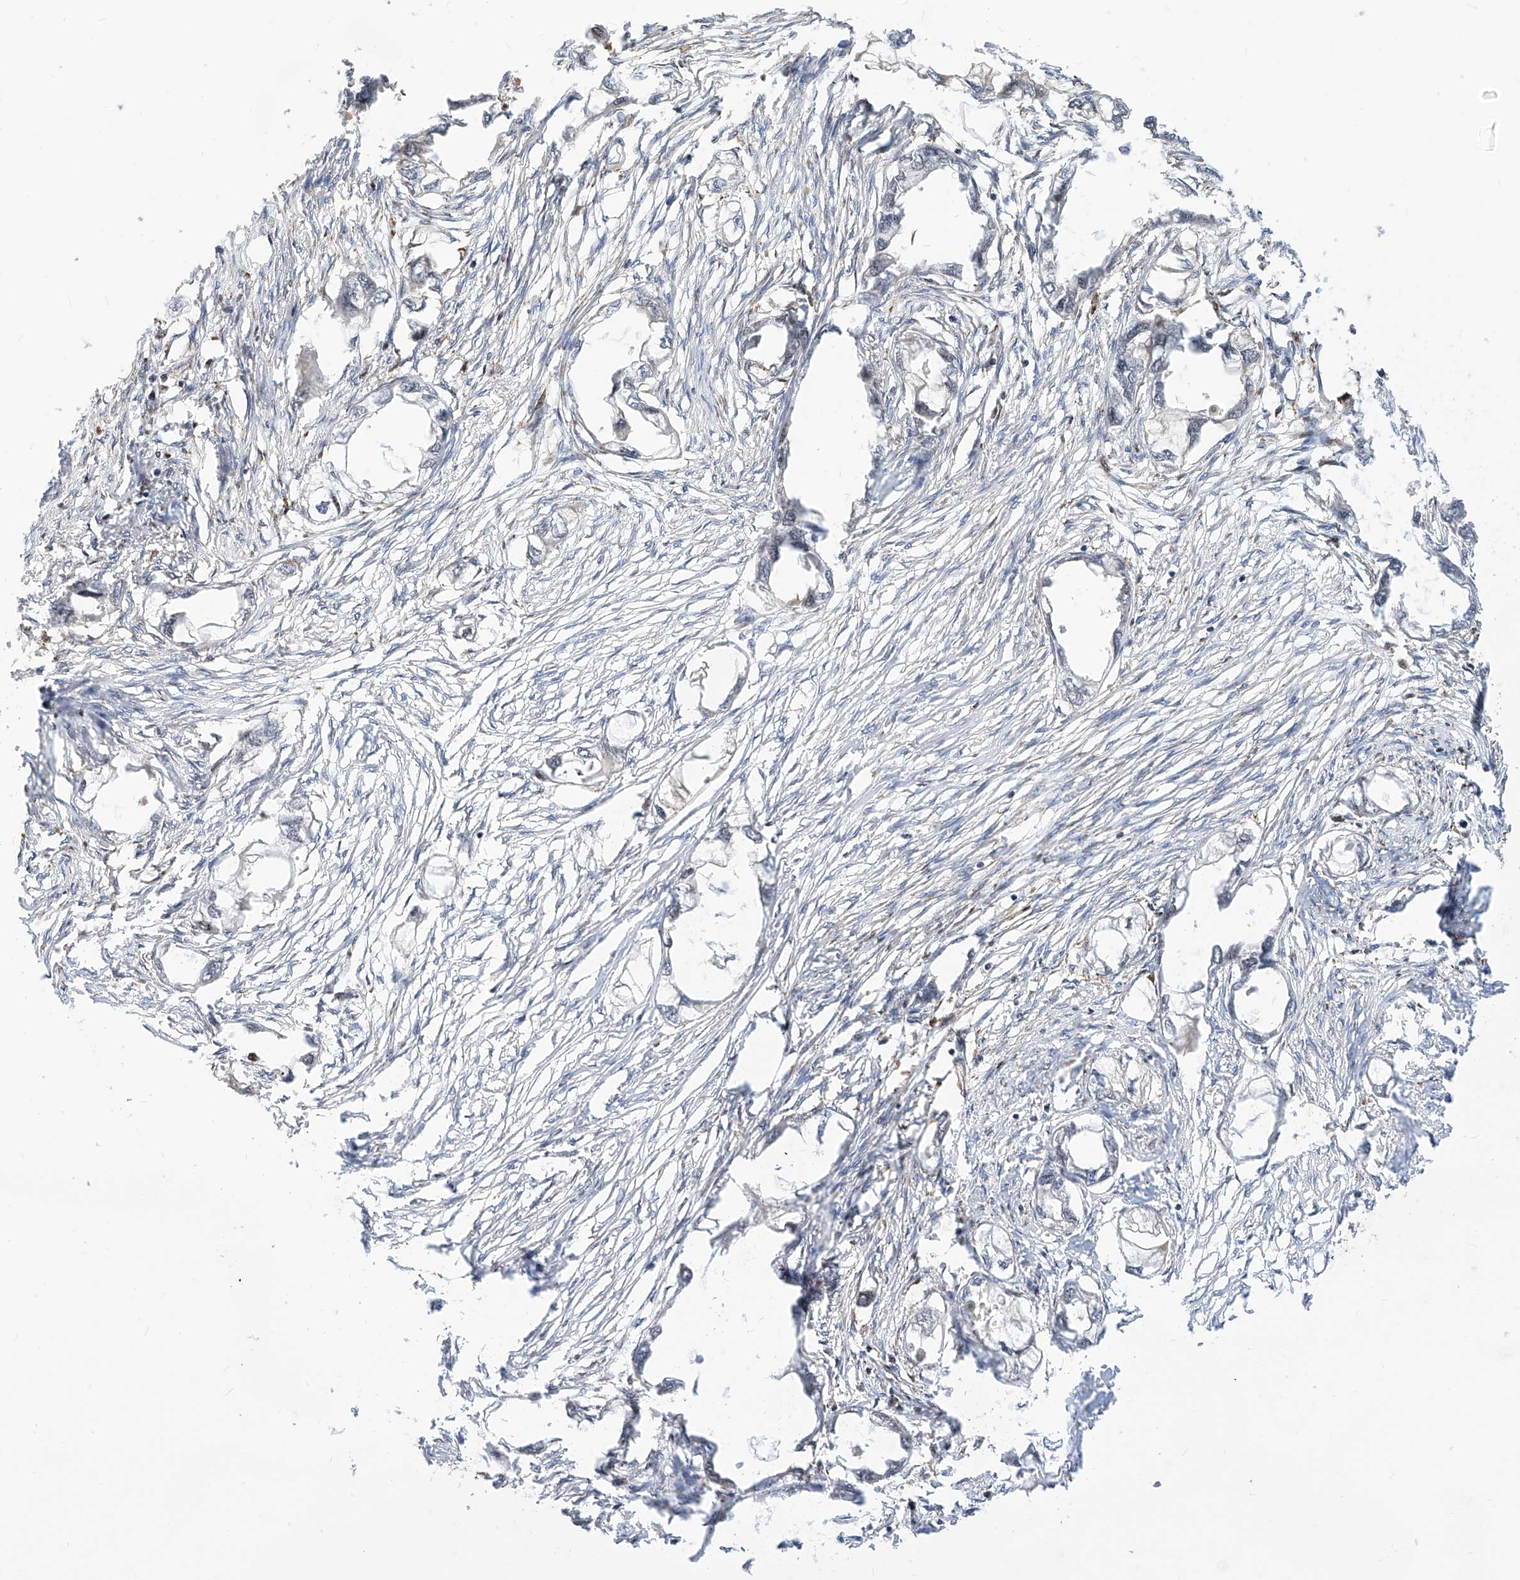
{"staining": {"intensity": "negative", "quantity": "none", "location": "none"}, "tissue": "endometrial cancer", "cell_type": "Tumor cells", "image_type": "cancer", "snomed": [{"axis": "morphology", "description": "Adenocarcinoma, NOS"}, {"axis": "morphology", "description": "Adenocarcinoma, metastatic, NOS"}, {"axis": "topography", "description": "Adipose tissue"}, {"axis": "topography", "description": "Endometrium"}], "caption": "Tumor cells are negative for protein expression in human metastatic adenocarcinoma (endometrial). (Immunohistochemistry, brightfield microscopy, high magnification).", "gene": "TTLL8", "patient": {"sex": "female", "age": 67}}